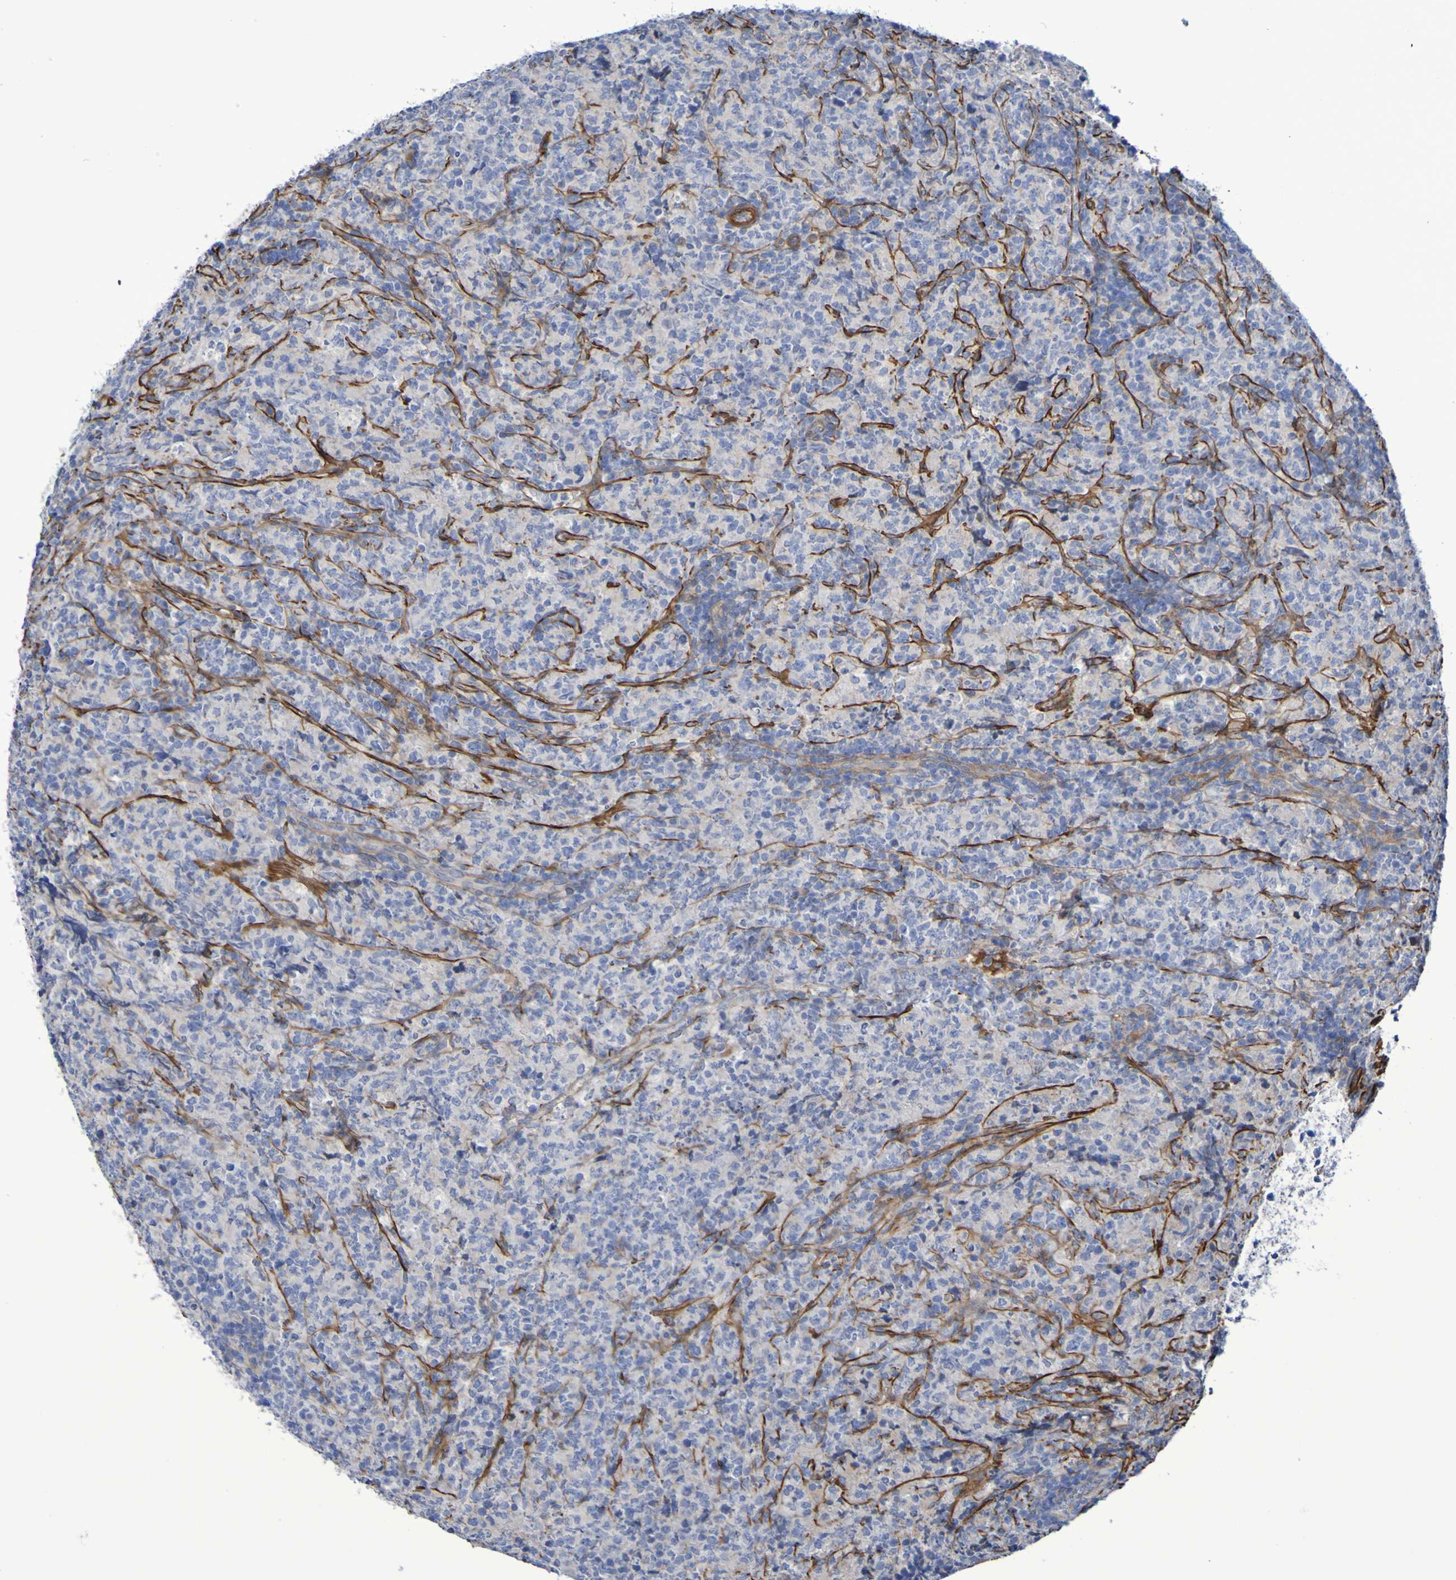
{"staining": {"intensity": "negative", "quantity": "none", "location": "none"}, "tissue": "lymphoma", "cell_type": "Tumor cells", "image_type": "cancer", "snomed": [{"axis": "morphology", "description": "Malignant lymphoma, non-Hodgkin's type, High grade"}, {"axis": "topography", "description": "Tonsil"}], "caption": "Tumor cells show no significant protein positivity in lymphoma. (IHC, brightfield microscopy, high magnification).", "gene": "LPP", "patient": {"sex": "female", "age": 36}}